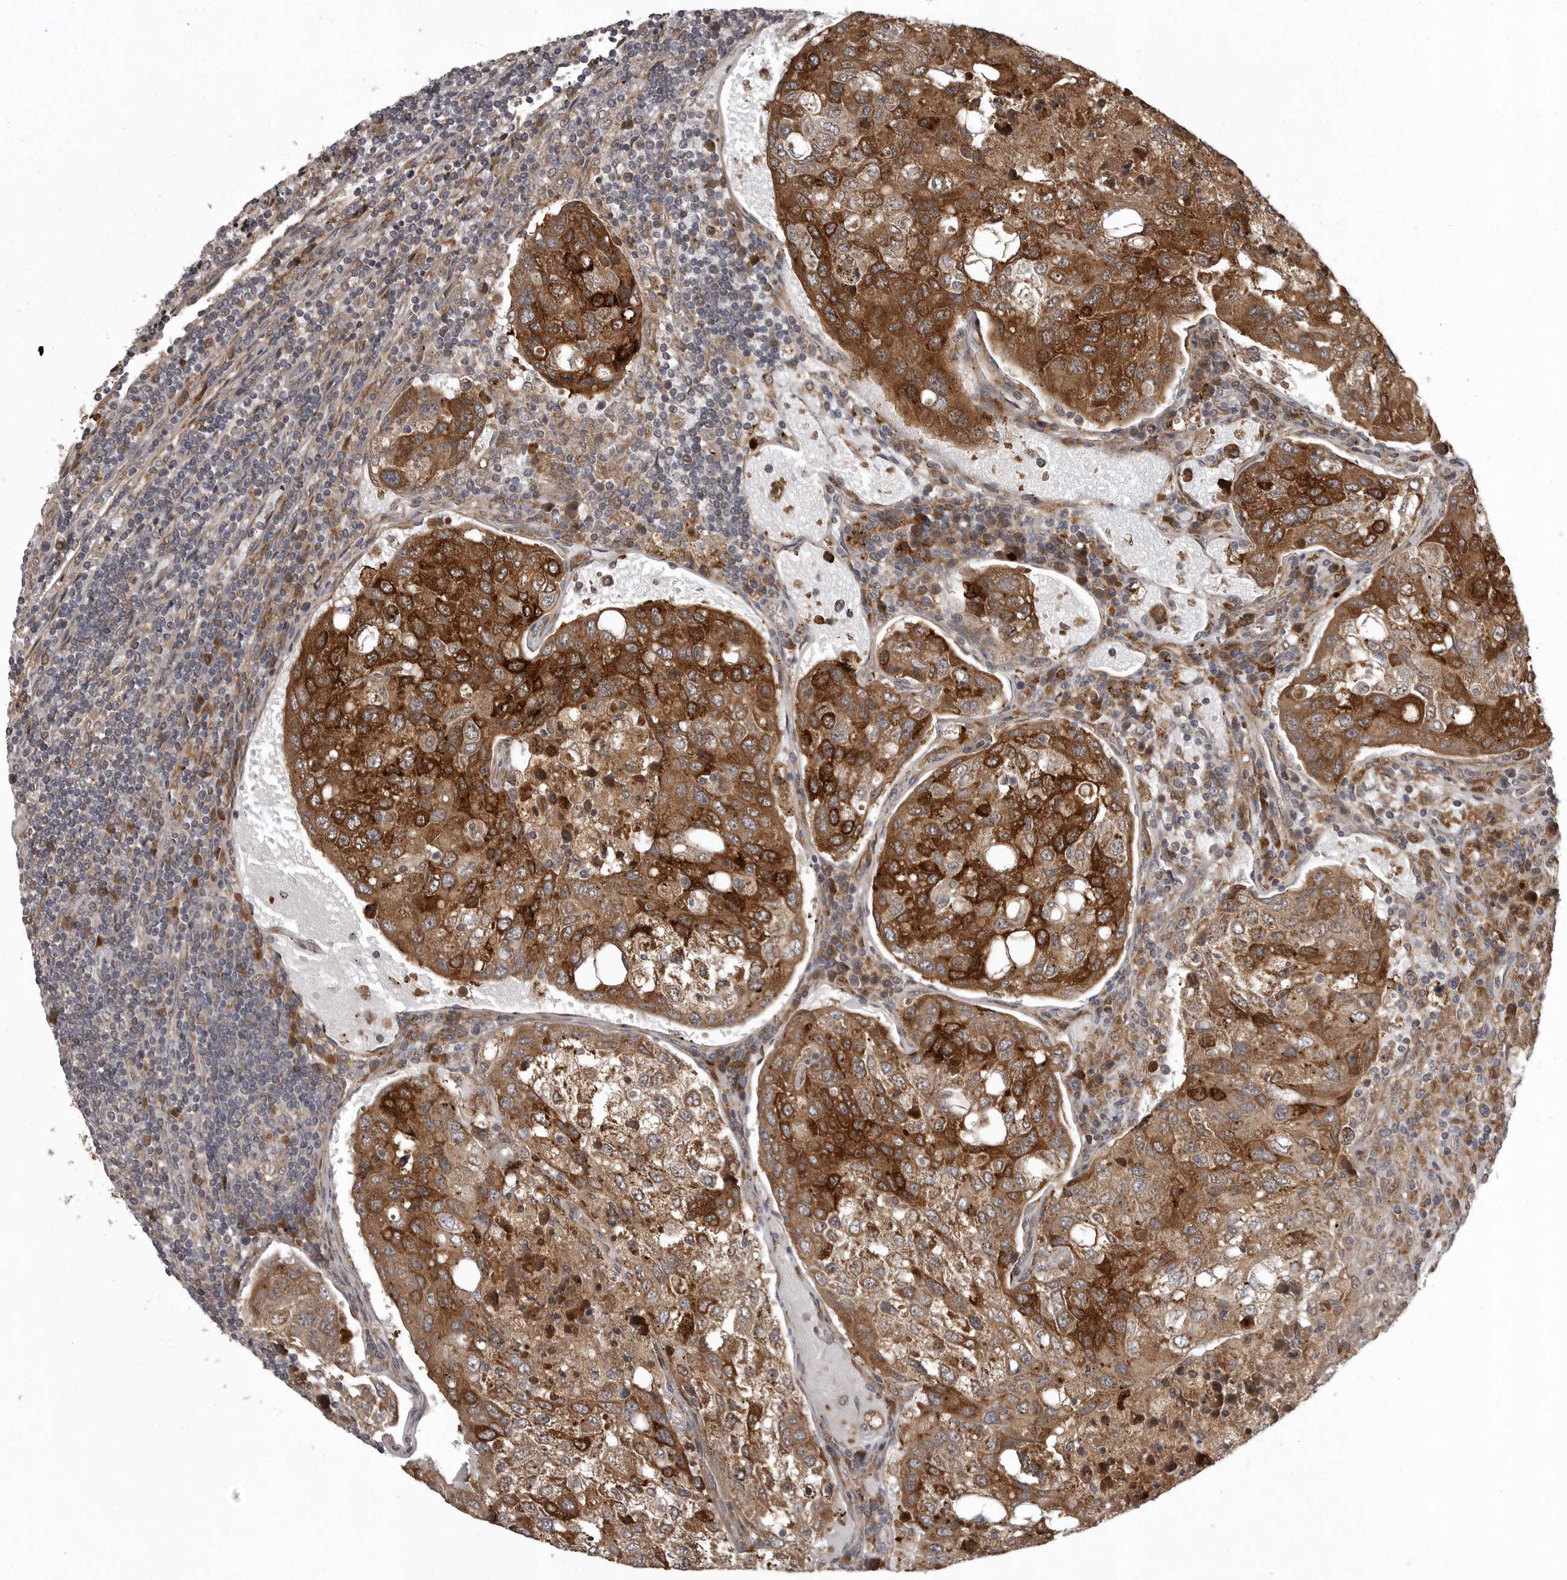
{"staining": {"intensity": "strong", "quantity": "25%-75%", "location": "cytoplasmic/membranous"}, "tissue": "urothelial cancer", "cell_type": "Tumor cells", "image_type": "cancer", "snomed": [{"axis": "morphology", "description": "Urothelial carcinoma, High grade"}, {"axis": "topography", "description": "Lymph node"}, {"axis": "topography", "description": "Urinary bladder"}], "caption": "About 25%-75% of tumor cells in human urothelial cancer exhibit strong cytoplasmic/membranous protein staining as visualized by brown immunohistochemical staining.", "gene": "GPR31", "patient": {"sex": "male", "age": 51}}